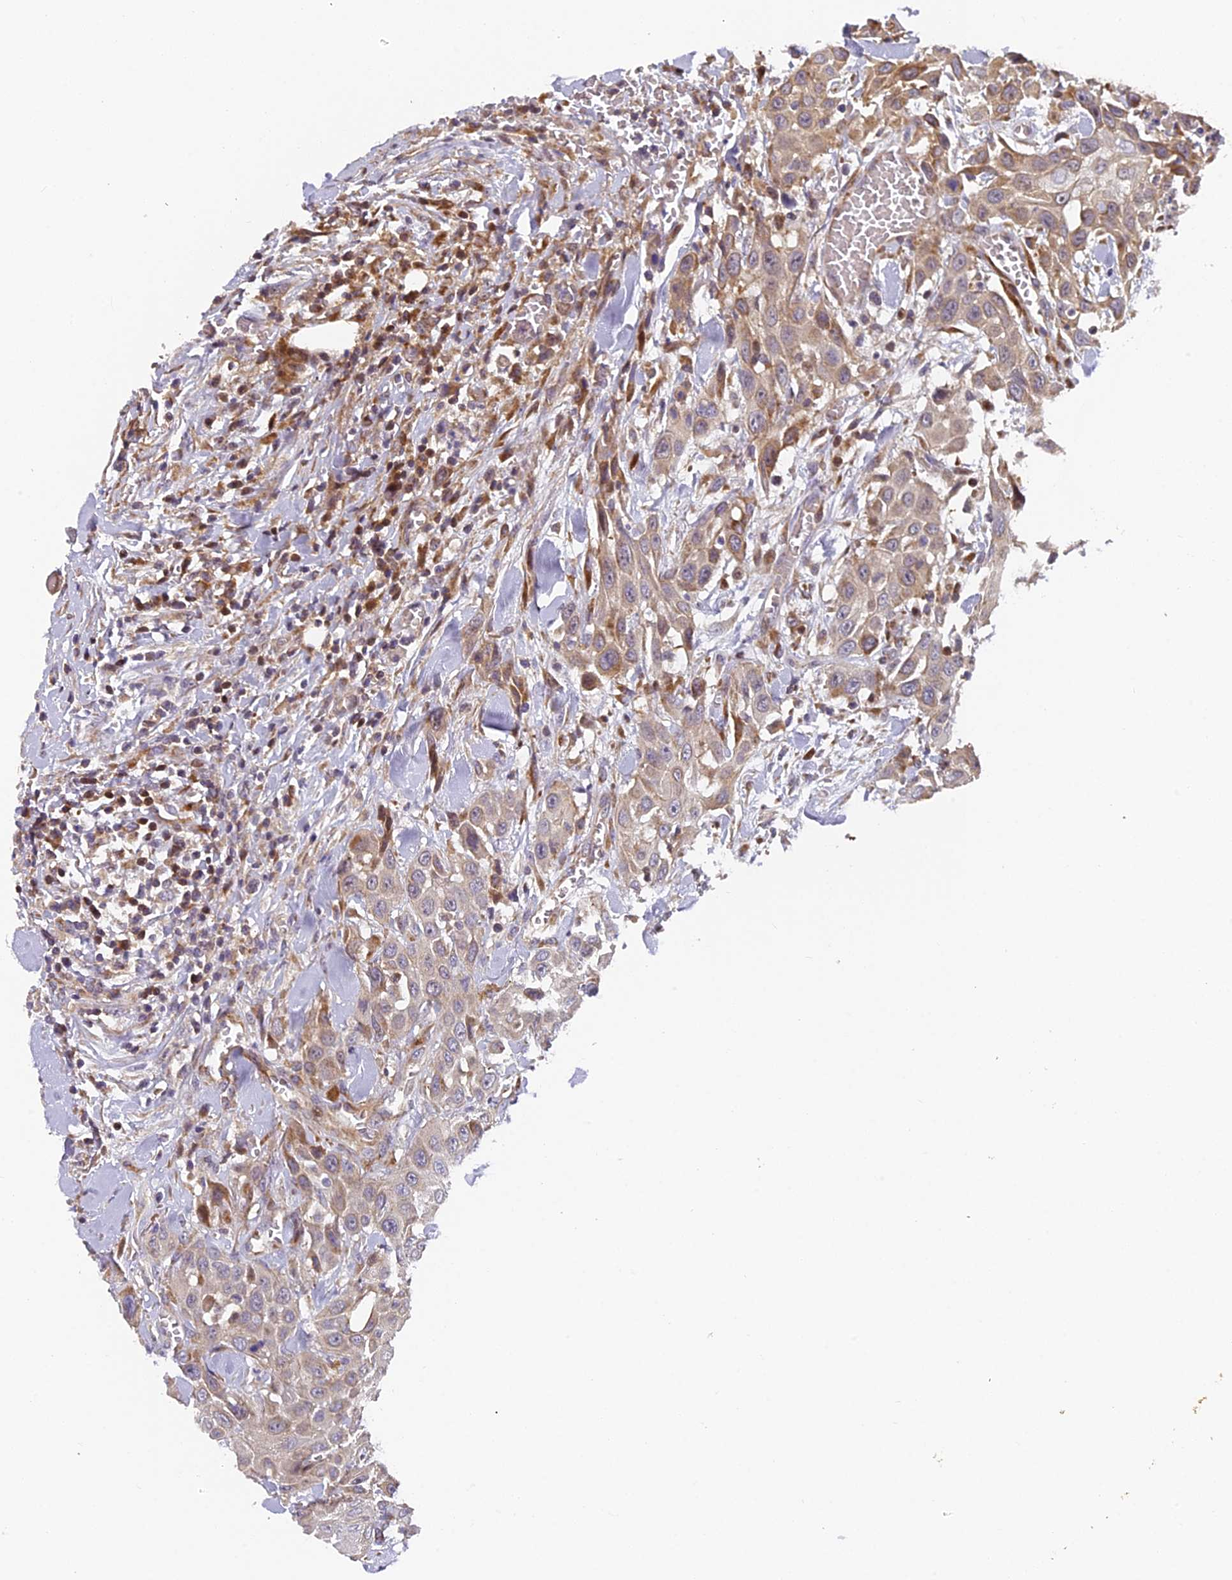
{"staining": {"intensity": "moderate", "quantity": "<25%", "location": "cytoplasmic/membranous"}, "tissue": "head and neck cancer", "cell_type": "Tumor cells", "image_type": "cancer", "snomed": [{"axis": "morphology", "description": "Squamous cell carcinoma, NOS"}, {"axis": "topography", "description": "Head-Neck"}], "caption": "Immunohistochemistry (IHC) of human squamous cell carcinoma (head and neck) shows low levels of moderate cytoplasmic/membranous positivity in approximately <25% of tumor cells.", "gene": "RAB28", "patient": {"sex": "male", "age": 81}}